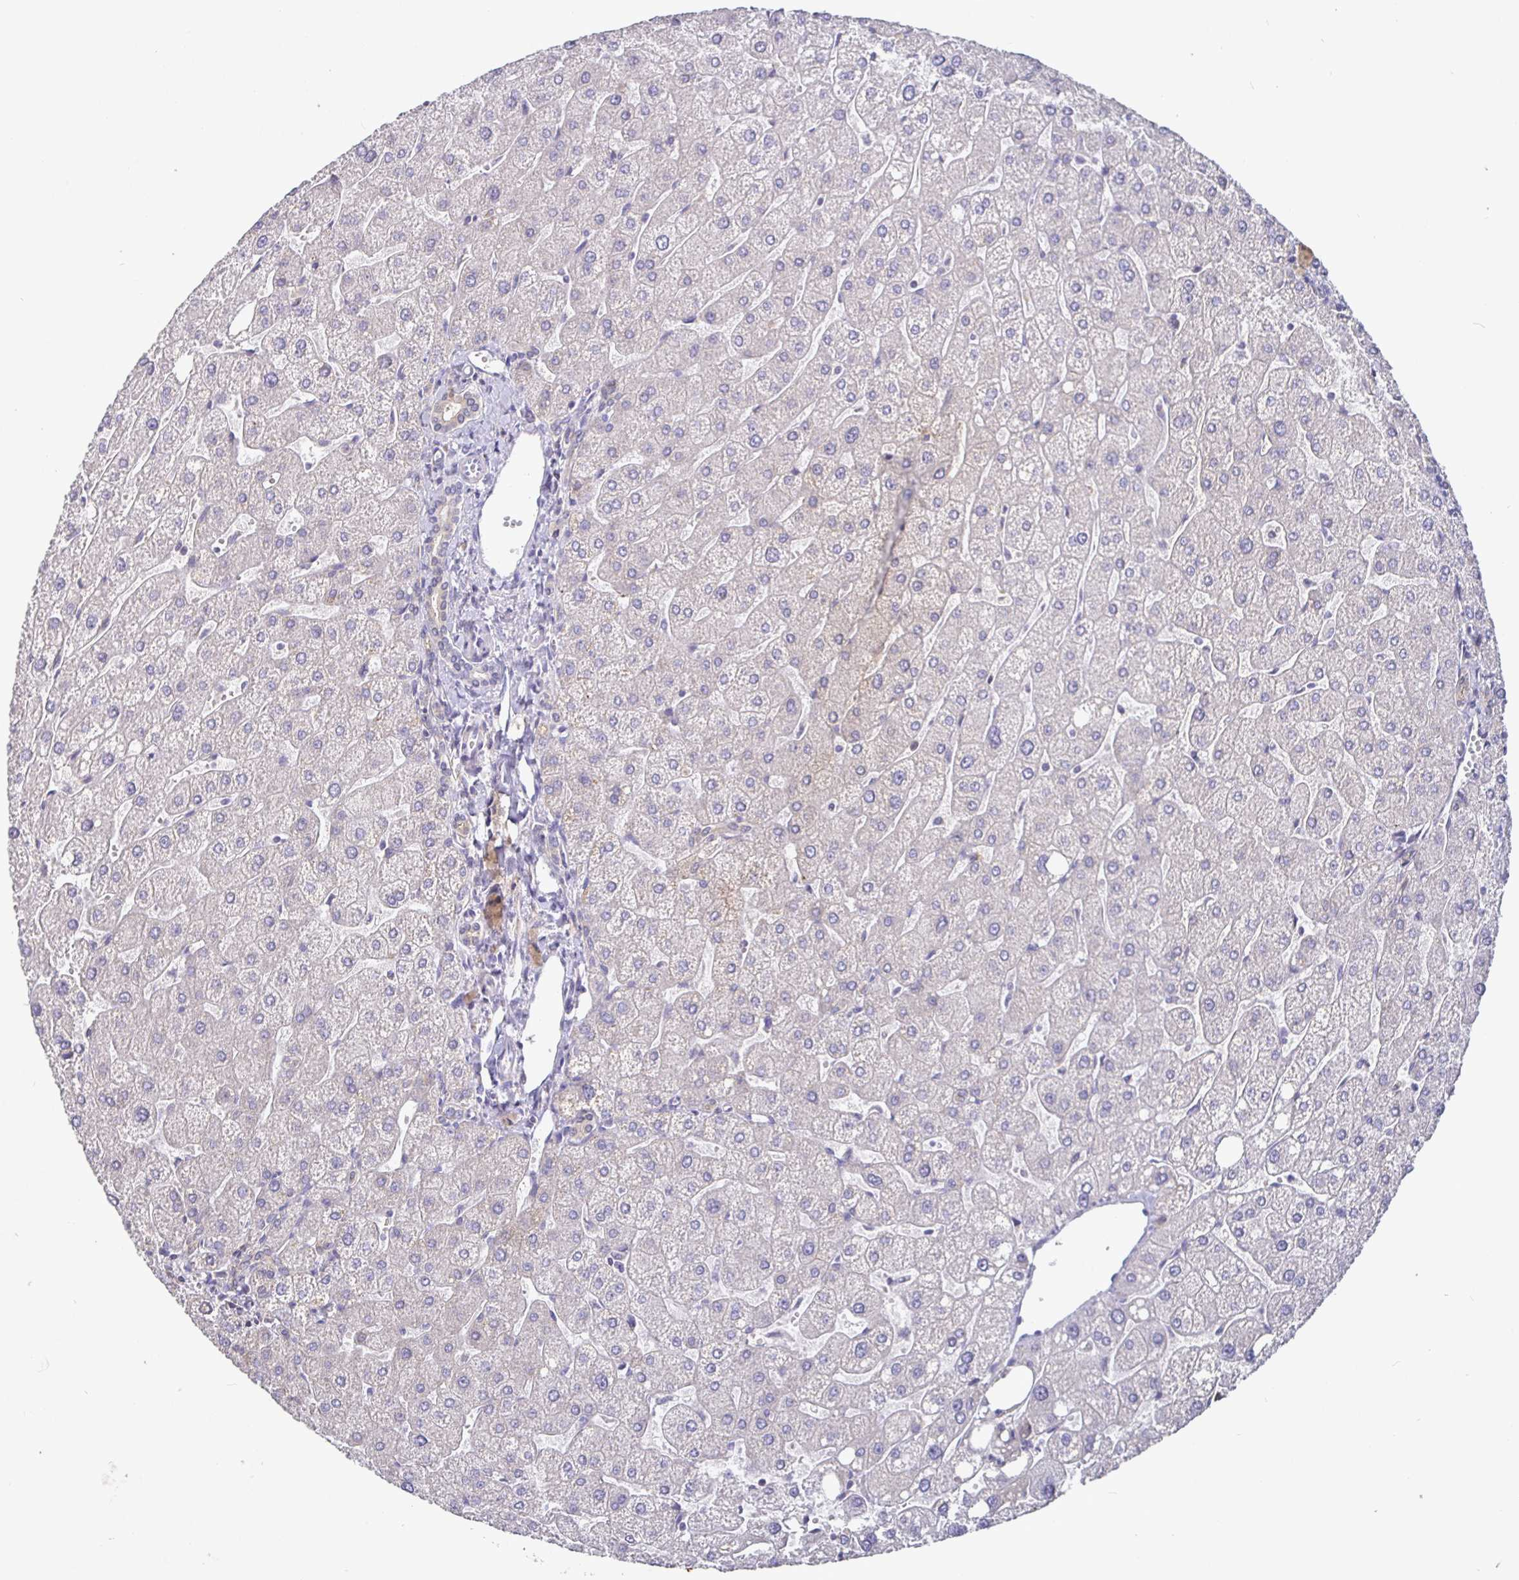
{"staining": {"intensity": "moderate", "quantity": "<25%", "location": "cytoplasmic/membranous"}, "tissue": "liver", "cell_type": "Cholangiocytes", "image_type": "normal", "snomed": [{"axis": "morphology", "description": "Normal tissue, NOS"}, {"axis": "topography", "description": "Liver"}], "caption": "A high-resolution photomicrograph shows immunohistochemistry (IHC) staining of unremarkable liver, which displays moderate cytoplasmic/membranous expression in approximately <25% of cholangiocytes. (brown staining indicates protein expression, while blue staining denotes nuclei).", "gene": "SHISA4", "patient": {"sex": "male", "age": 67}}